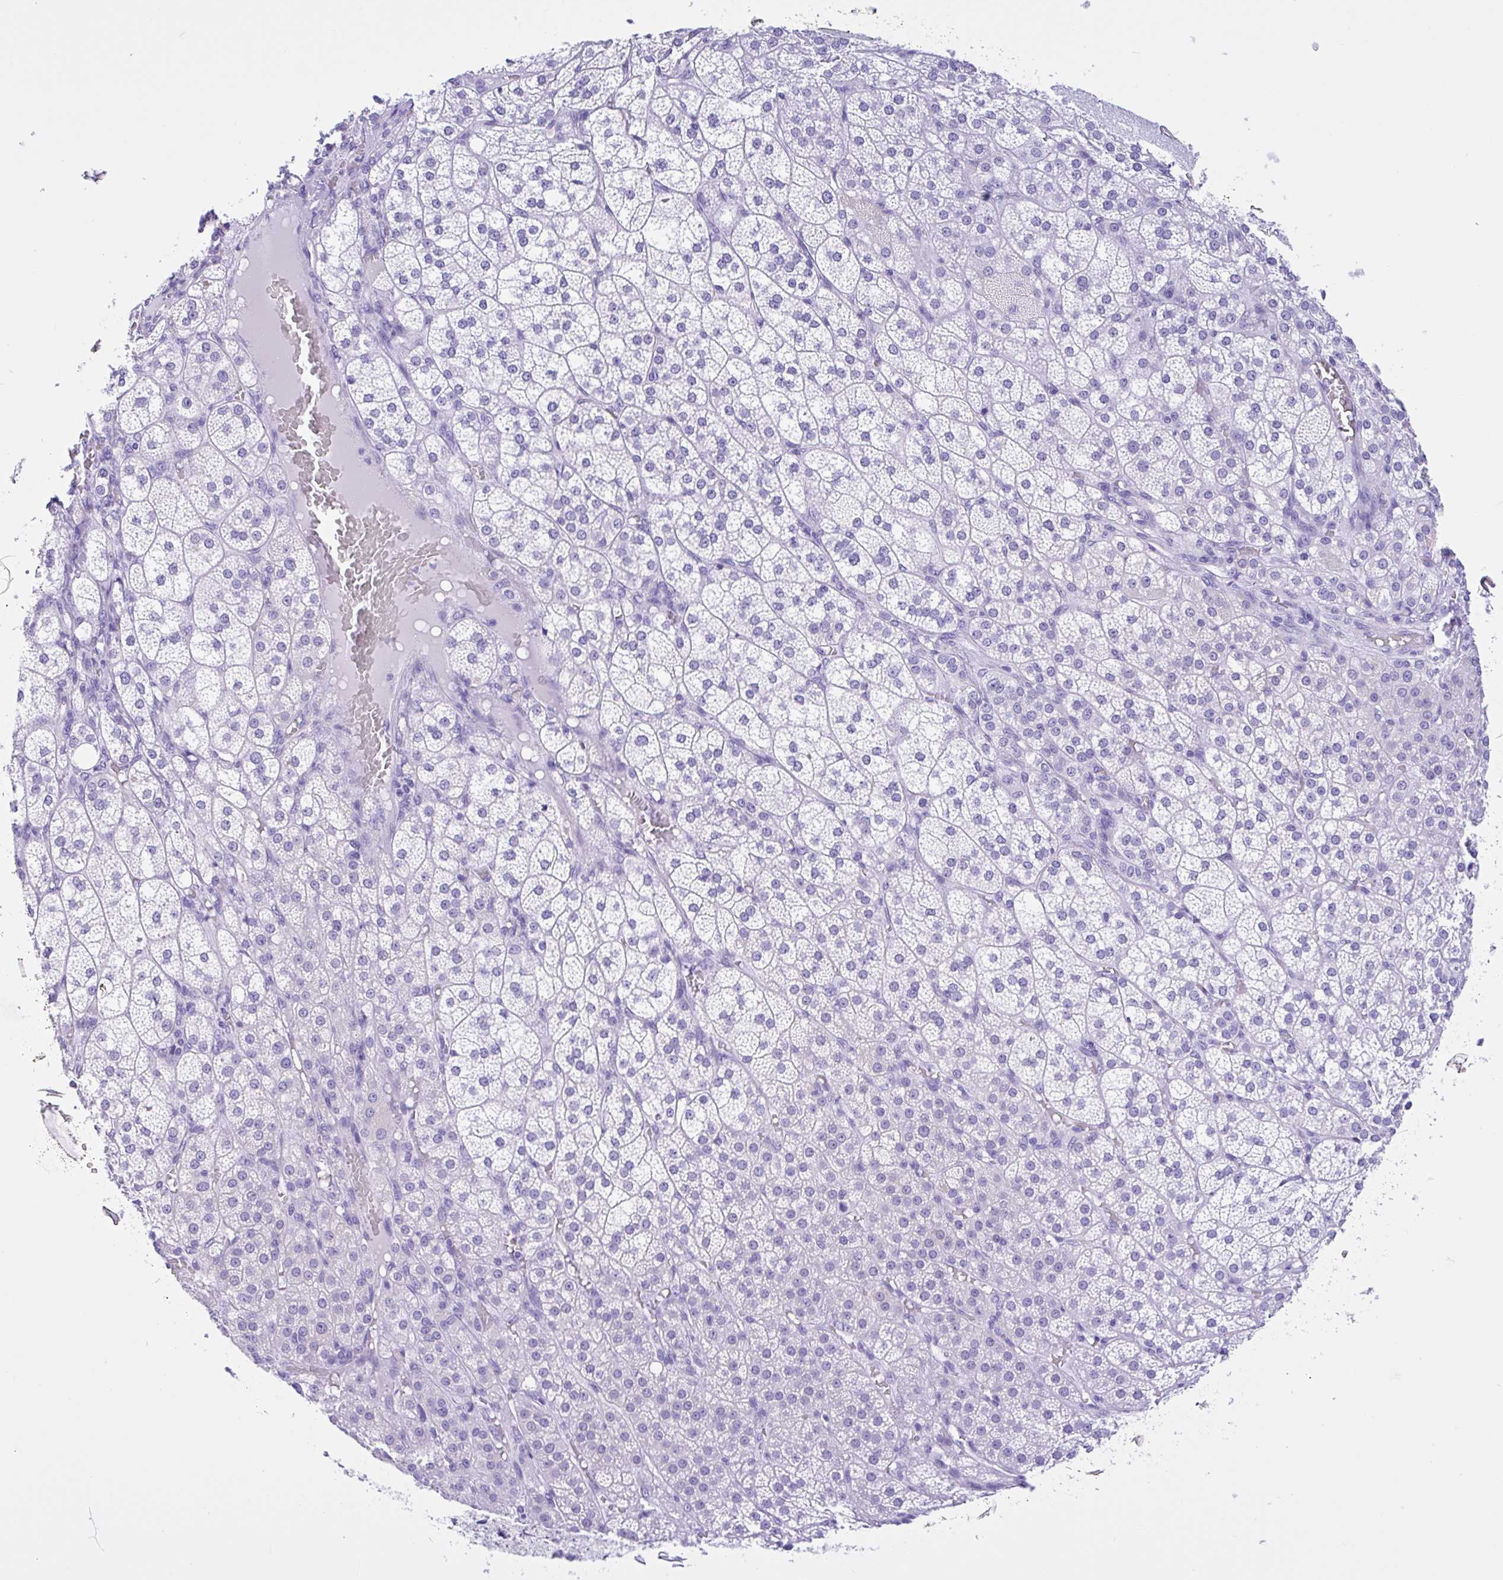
{"staining": {"intensity": "negative", "quantity": "none", "location": "none"}, "tissue": "adrenal gland", "cell_type": "Glandular cells", "image_type": "normal", "snomed": [{"axis": "morphology", "description": "Normal tissue, NOS"}, {"axis": "topography", "description": "Adrenal gland"}], "caption": "Immunohistochemistry (IHC) histopathology image of normal adrenal gland: adrenal gland stained with DAB (3,3'-diaminobenzidine) demonstrates no significant protein expression in glandular cells. (DAB (3,3'-diaminobenzidine) immunohistochemistry visualized using brightfield microscopy, high magnification).", "gene": "IAPP", "patient": {"sex": "female", "age": 60}}